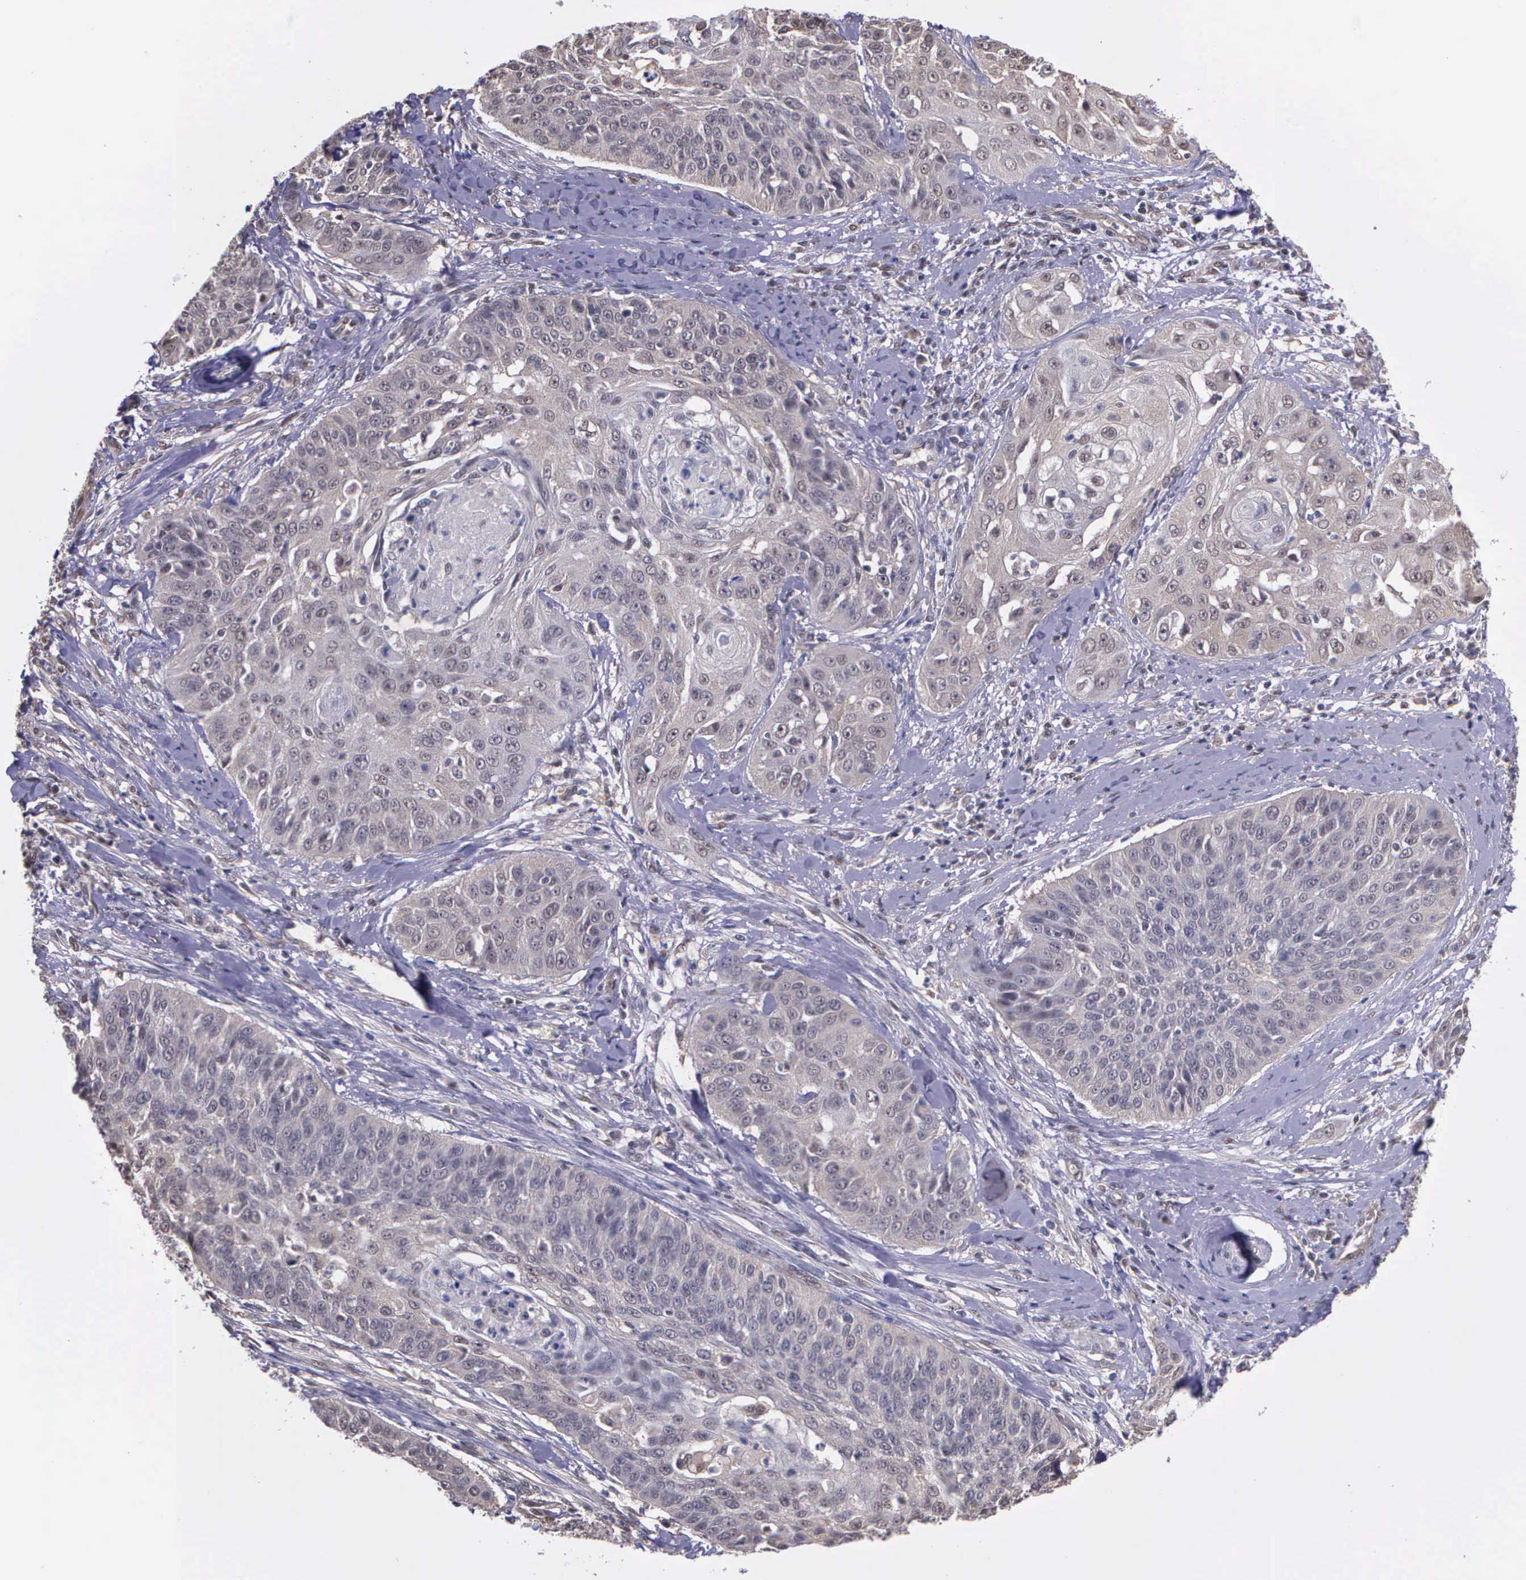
{"staining": {"intensity": "weak", "quantity": "25%-75%", "location": "cytoplasmic/membranous"}, "tissue": "cervical cancer", "cell_type": "Tumor cells", "image_type": "cancer", "snomed": [{"axis": "morphology", "description": "Squamous cell carcinoma, NOS"}, {"axis": "topography", "description": "Cervix"}], "caption": "Cervical cancer (squamous cell carcinoma) stained for a protein (brown) shows weak cytoplasmic/membranous positive staining in about 25%-75% of tumor cells.", "gene": "PSMC1", "patient": {"sex": "female", "age": 64}}